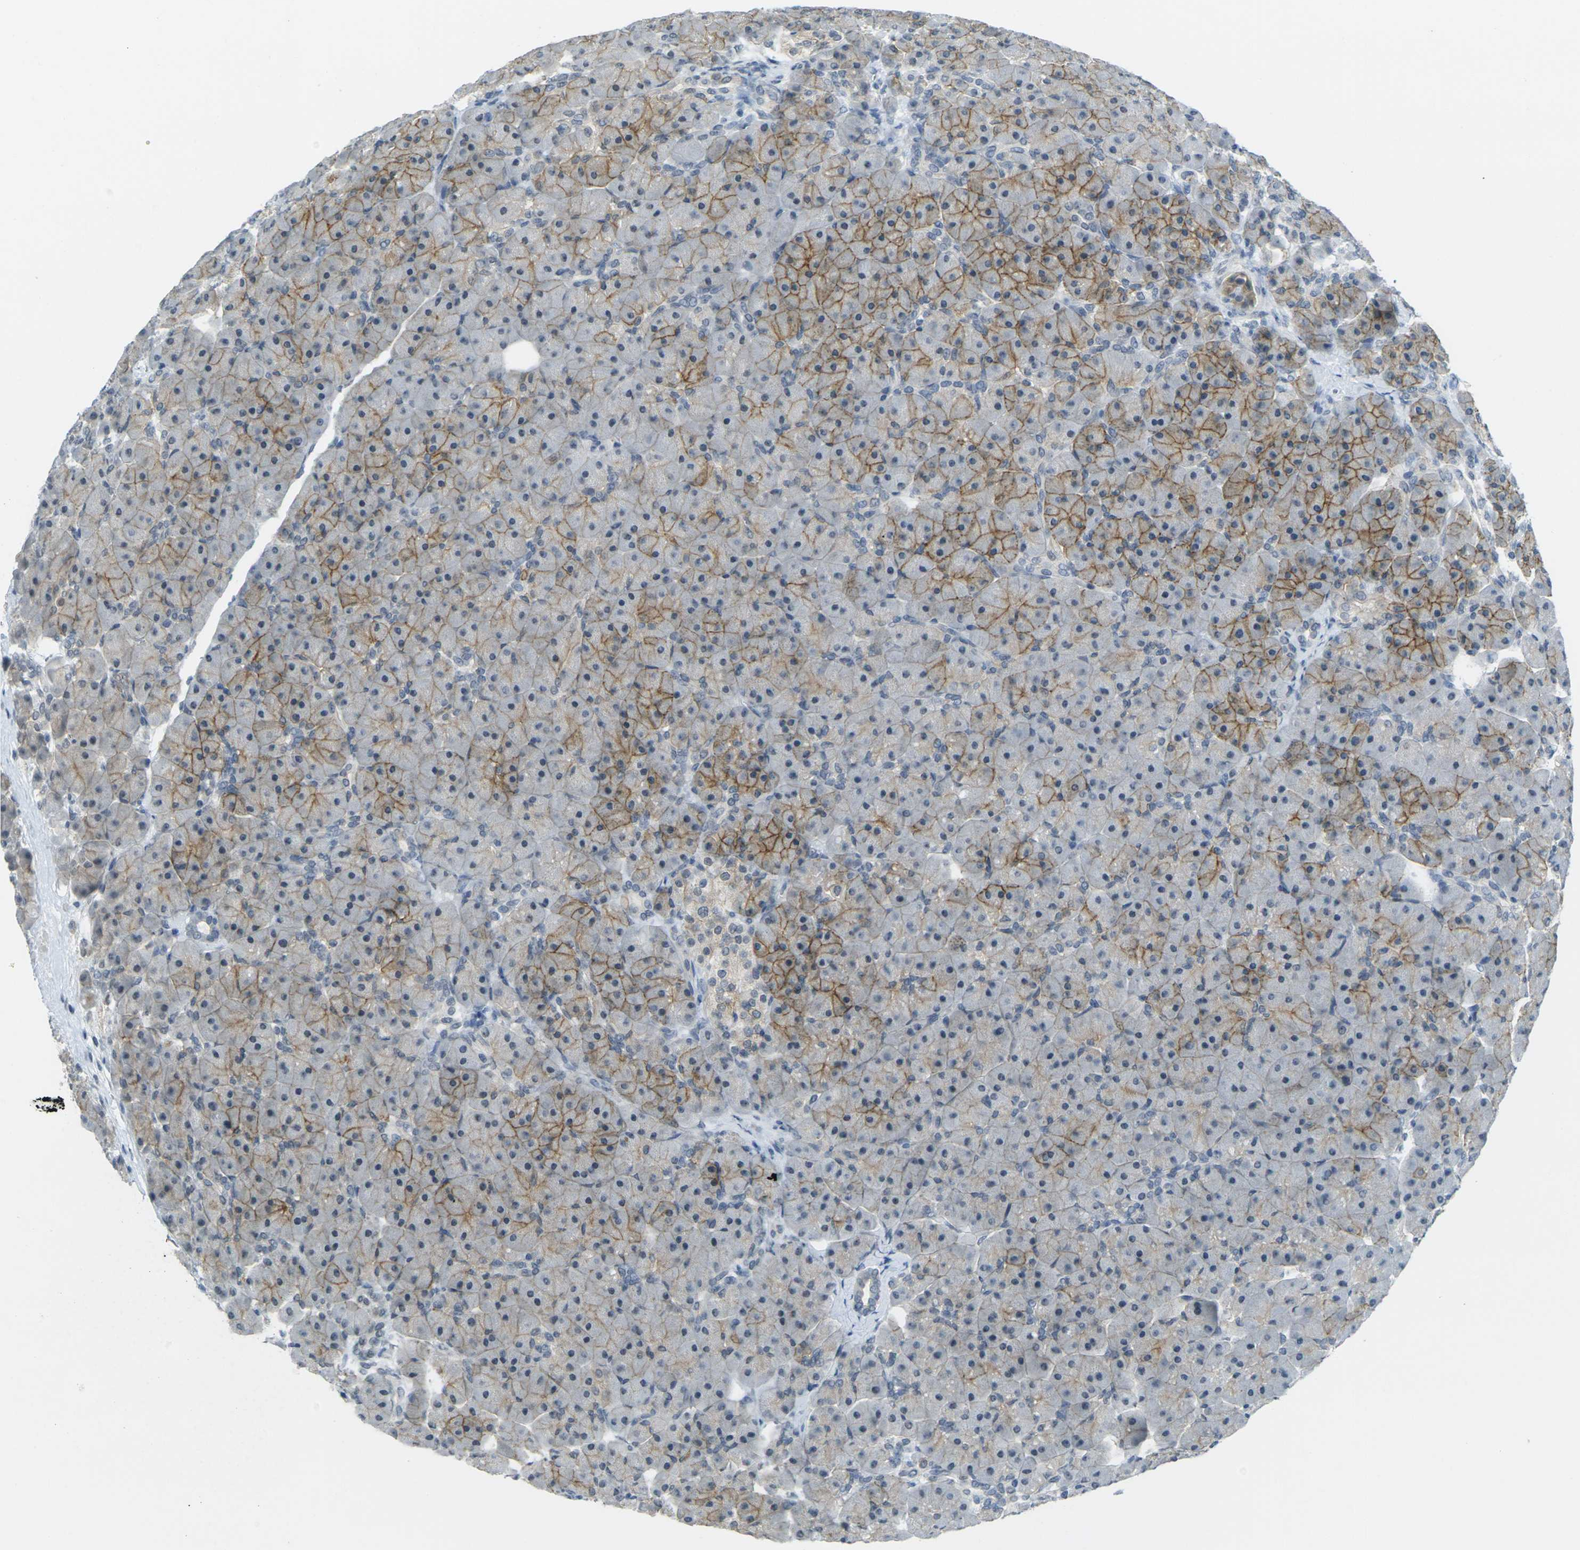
{"staining": {"intensity": "moderate", "quantity": ">75%", "location": "cytoplasmic/membranous"}, "tissue": "pancreas", "cell_type": "Exocrine glandular cells", "image_type": "normal", "snomed": [{"axis": "morphology", "description": "Normal tissue, NOS"}, {"axis": "topography", "description": "Pancreas"}], "caption": "Pancreas stained for a protein (brown) exhibits moderate cytoplasmic/membranous positive expression in about >75% of exocrine glandular cells.", "gene": "SPTBN2", "patient": {"sex": "male", "age": 66}}